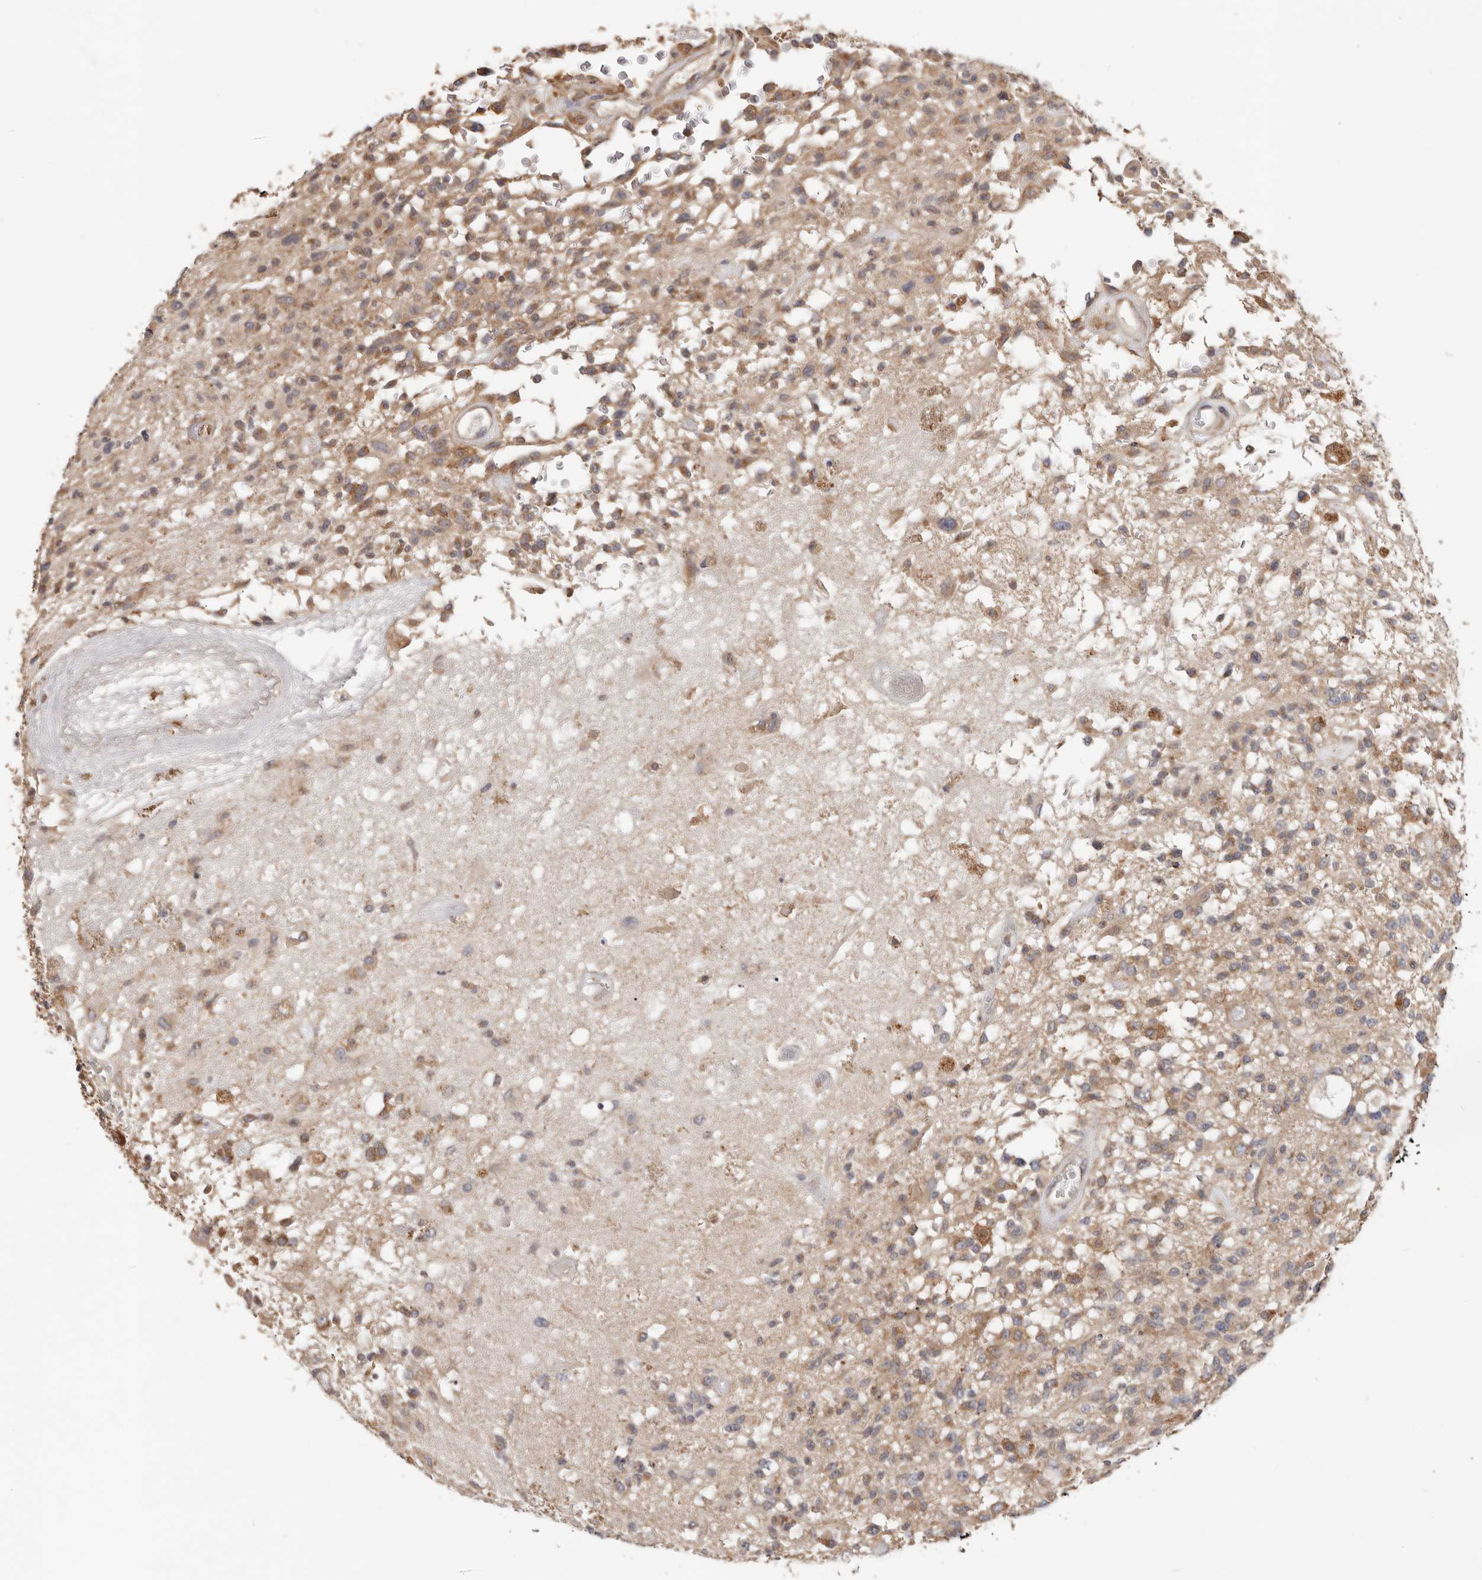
{"staining": {"intensity": "moderate", "quantity": "25%-75%", "location": "cytoplasmic/membranous"}, "tissue": "glioma", "cell_type": "Tumor cells", "image_type": "cancer", "snomed": [{"axis": "morphology", "description": "Glioma, malignant, High grade"}, {"axis": "morphology", "description": "Glioblastoma, NOS"}, {"axis": "topography", "description": "Brain"}], "caption": "Immunohistochemical staining of glioblastoma demonstrates moderate cytoplasmic/membranous protein positivity in approximately 25%-75% of tumor cells. (DAB (3,3'-diaminobenzidine) = brown stain, brightfield microscopy at high magnification).", "gene": "LRP6", "patient": {"sex": "male", "age": 60}}